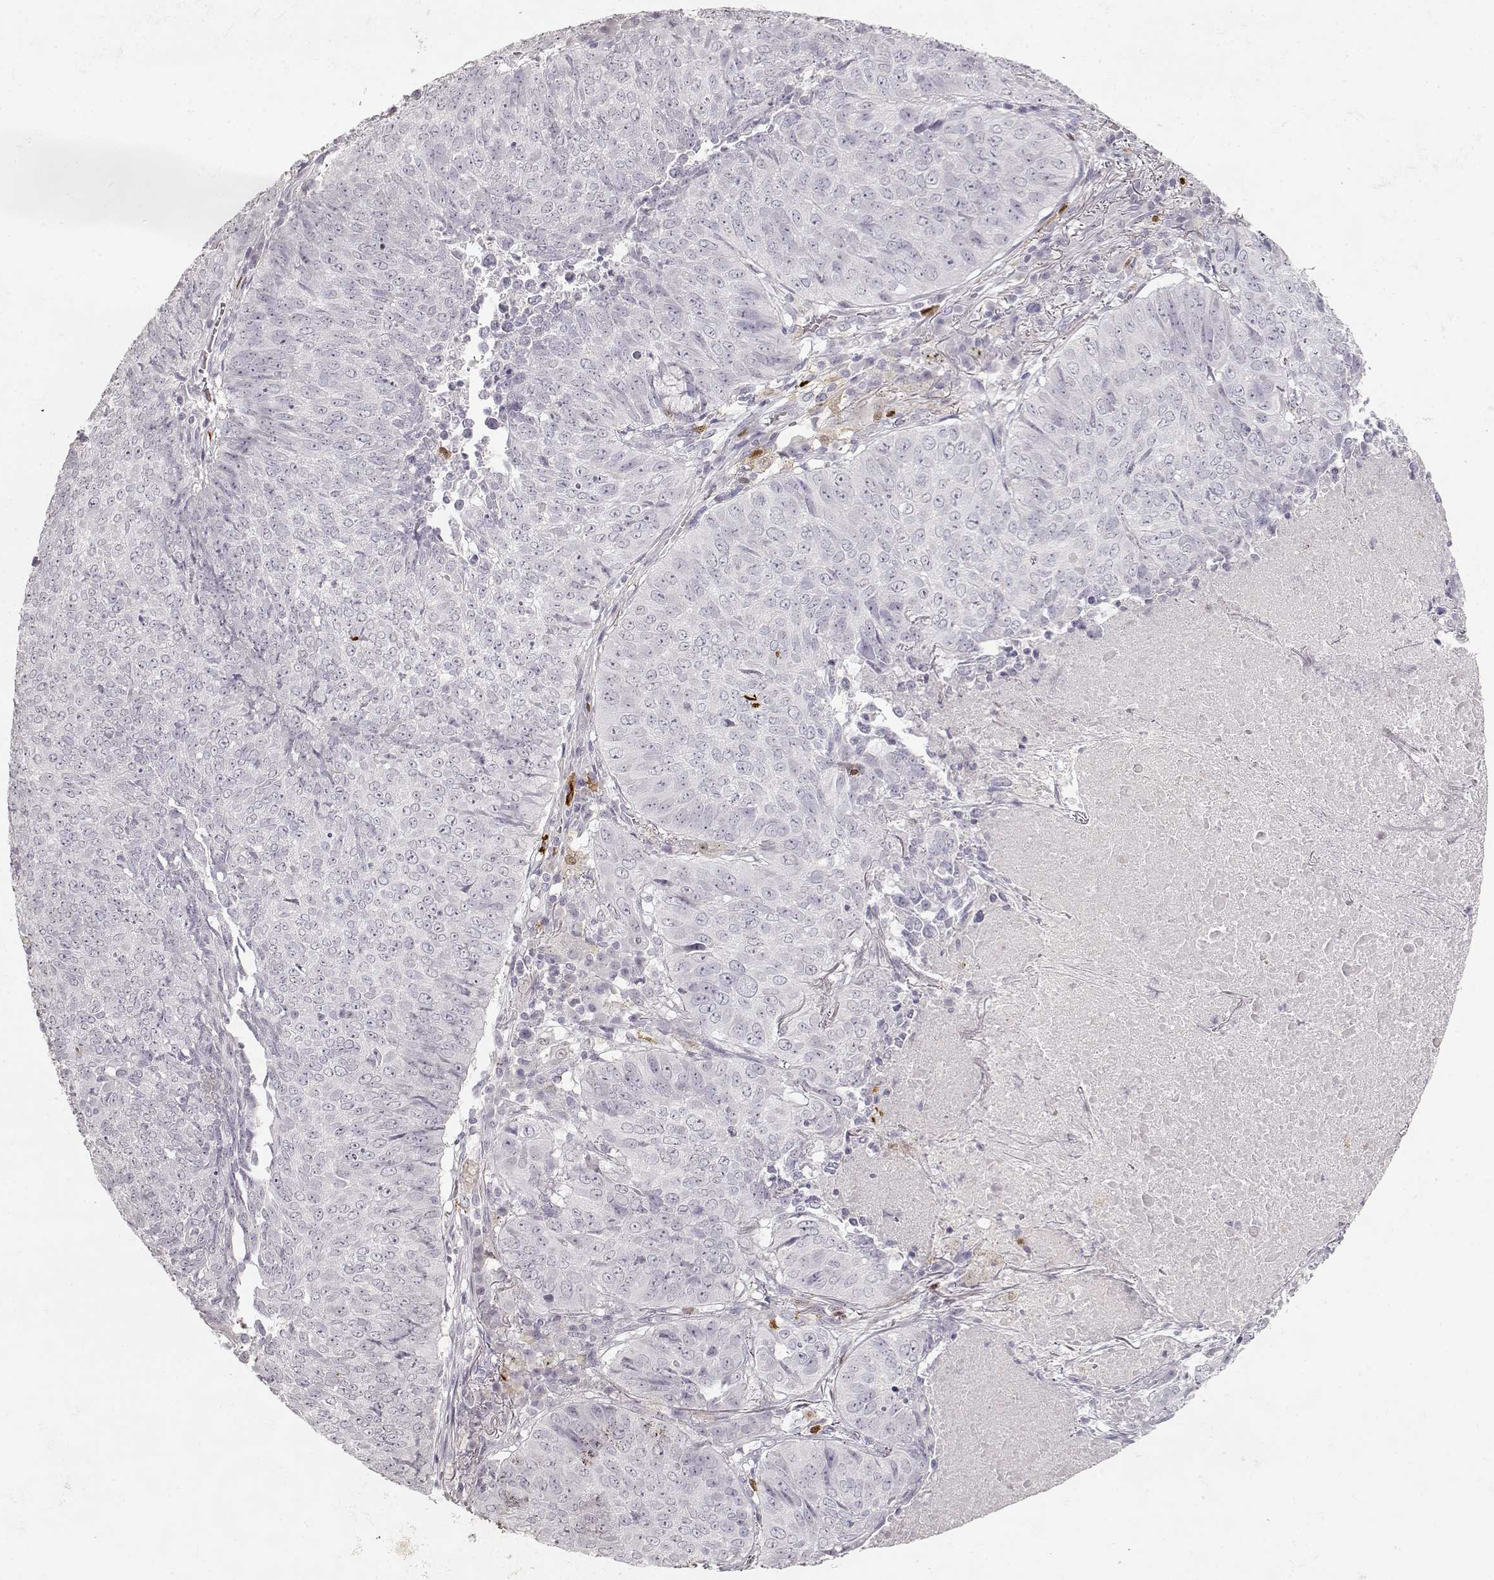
{"staining": {"intensity": "negative", "quantity": "none", "location": "none"}, "tissue": "lung cancer", "cell_type": "Tumor cells", "image_type": "cancer", "snomed": [{"axis": "morphology", "description": "Normal tissue, NOS"}, {"axis": "morphology", "description": "Squamous cell carcinoma, NOS"}, {"axis": "topography", "description": "Bronchus"}, {"axis": "topography", "description": "Lung"}], "caption": "There is no significant positivity in tumor cells of lung cancer (squamous cell carcinoma). The staining was performed using DAB (3,3'-diaminobenzidine) to visualize the protein expression in brown, while the nuclei were stained in blue with hematoxylin (Magnification: 20x).", "gene": "S100B", "patient": {"sex": "male", "age": 64}}